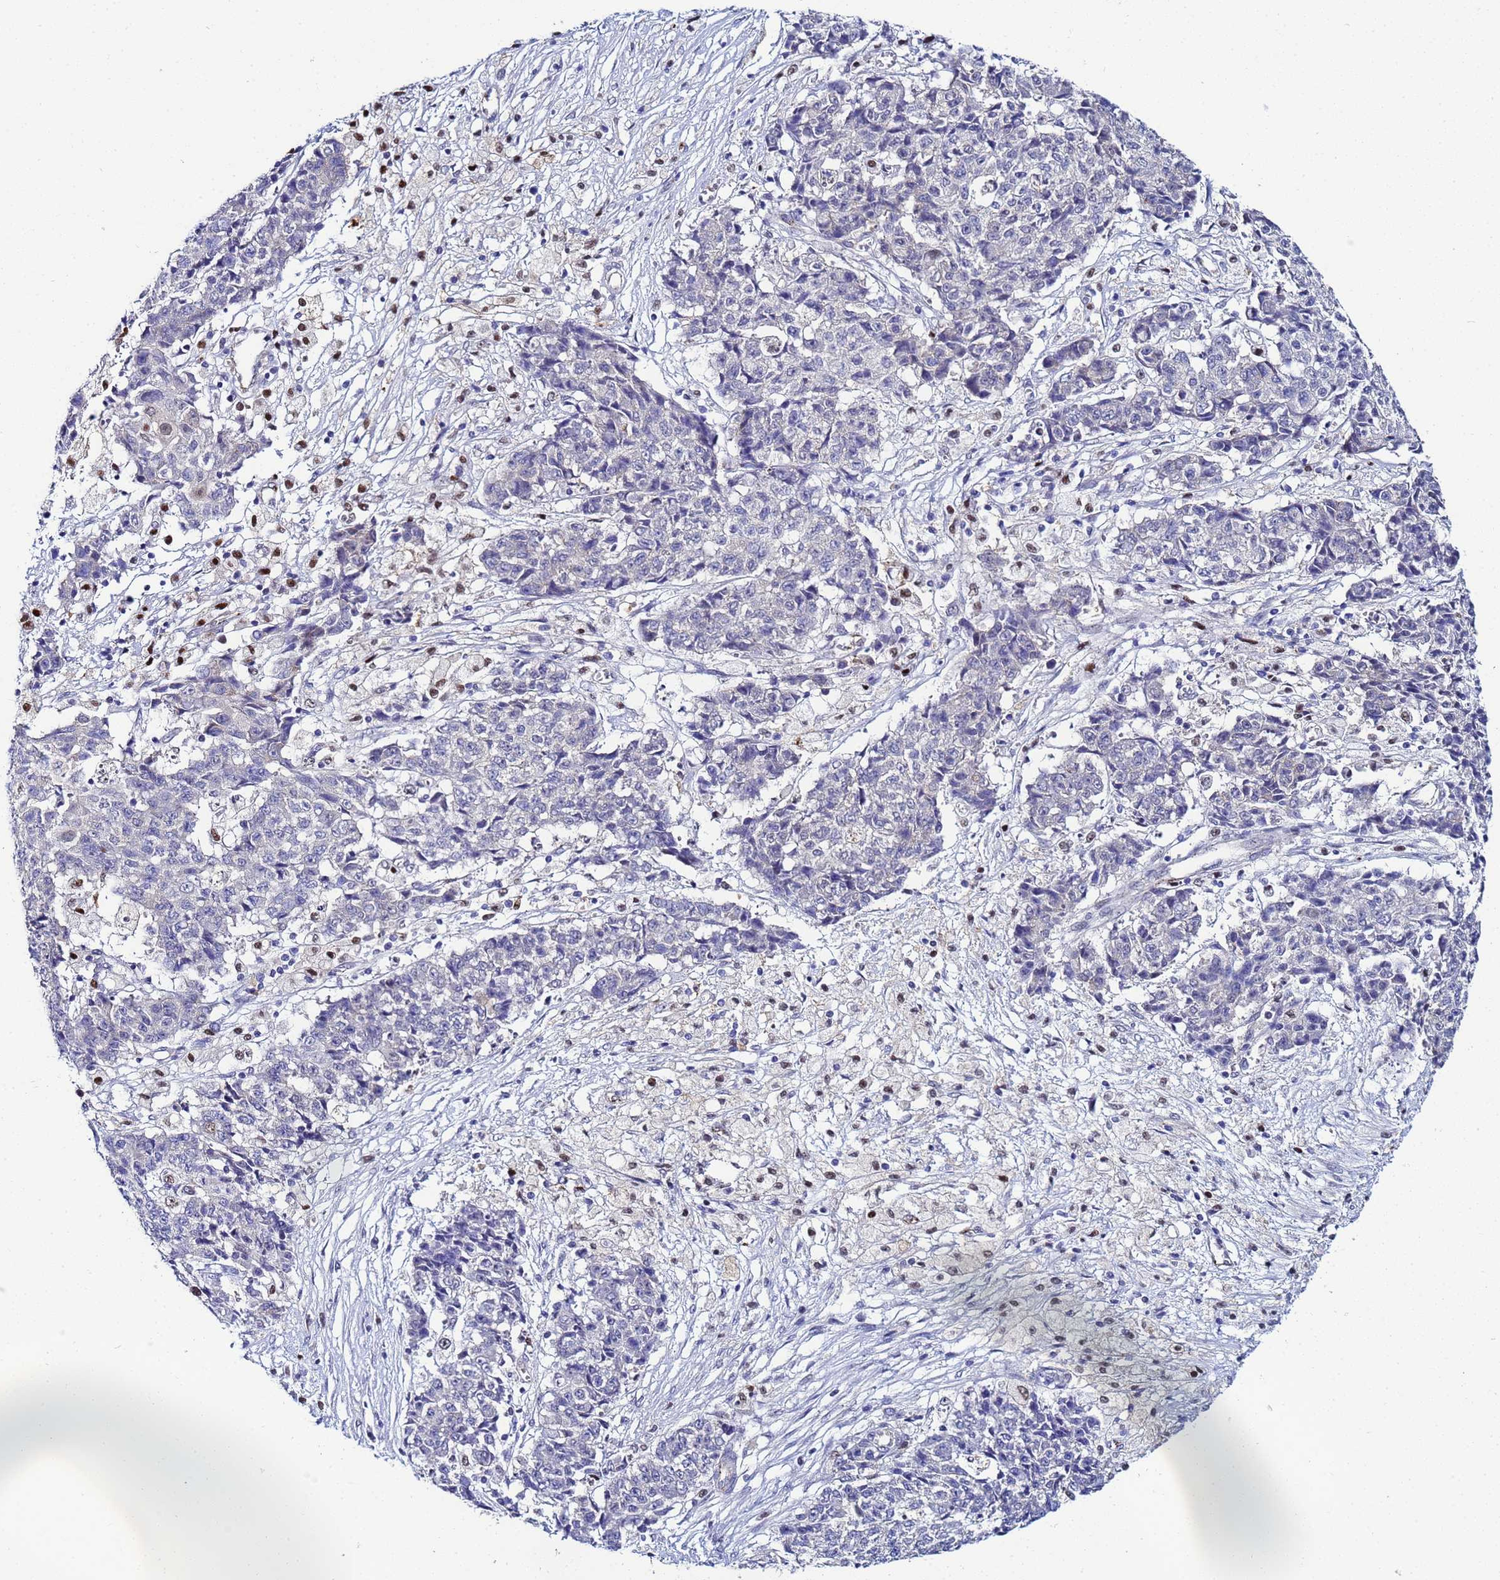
{"staining": {"intensity": "negative", "quantity": "none", "location": "none"}, "tissue": "ovarian cancer", "cell_type": "Tumor cells", "image_type": "cancer", "snomed": [{"axis": "morphology", "description": "Carcinoma, endometroid"}, {"axis": "topography", "description": "Ovary"}], "caption": "The histopathology image displays no staining of tumor cells in ovarian cancer (endometroid carcinoma). Nuclei are stained in blue.", "gene": "SLC25A37", "patient": {"sex": "female", "age": 42}}